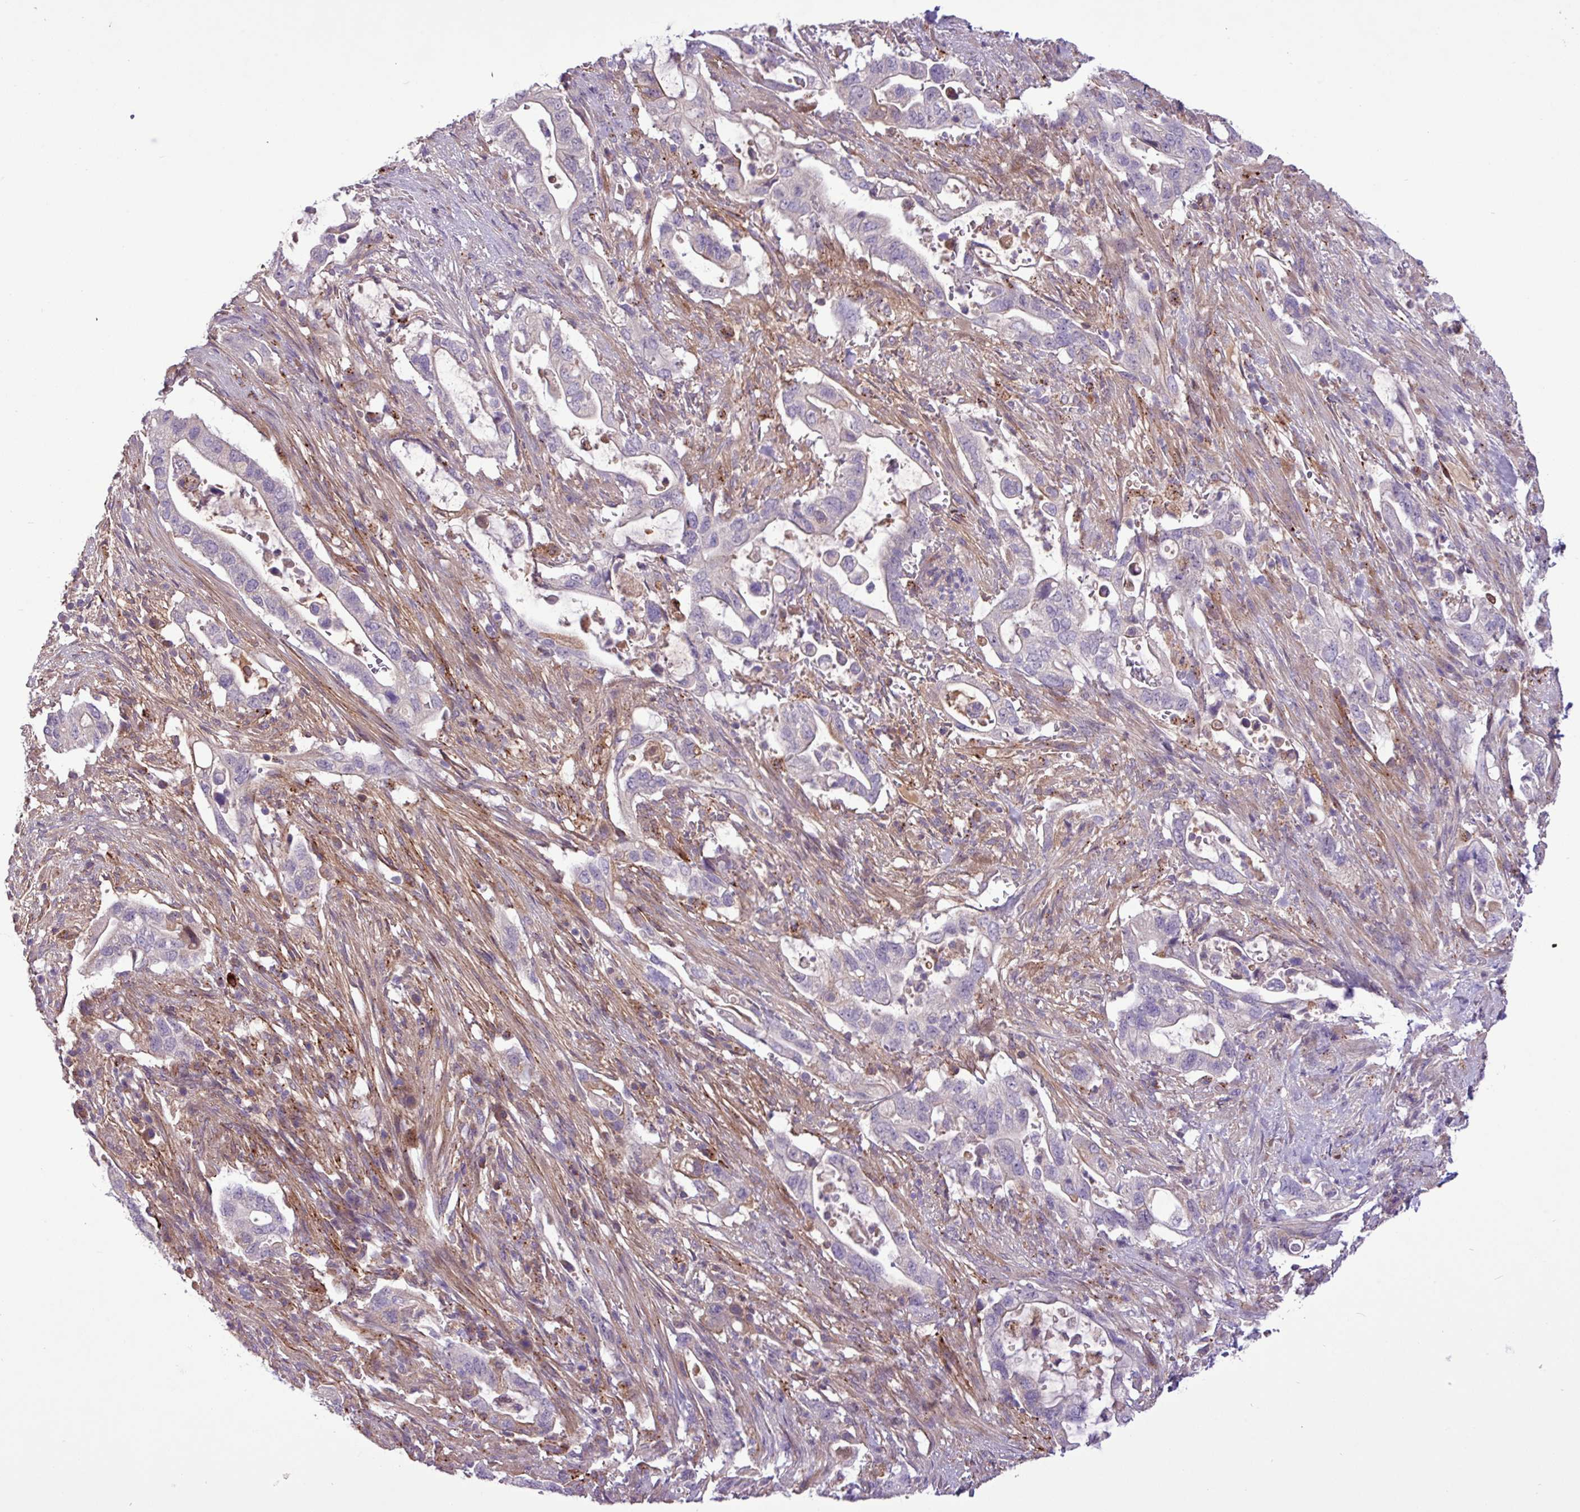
{"staining": {"intensity": "negative", "quantity": "none", "location": "none"}, "tissue": "pancreatic cancer", "cell_type": "Tumor cells", "image_type": "cancer", "snomed": [{"axis": "morphology", "description": "Adenocarcinoma, NOS"}, {"axis": "topography", "description": "Pancreas"}], "caption": "Protein analysis of pancreatic cancer (adenocarcinoma) demonstrates no significant staining in tumor cells.", "gene": "CD248", "patient": {"sex": "female", "age": 72}}